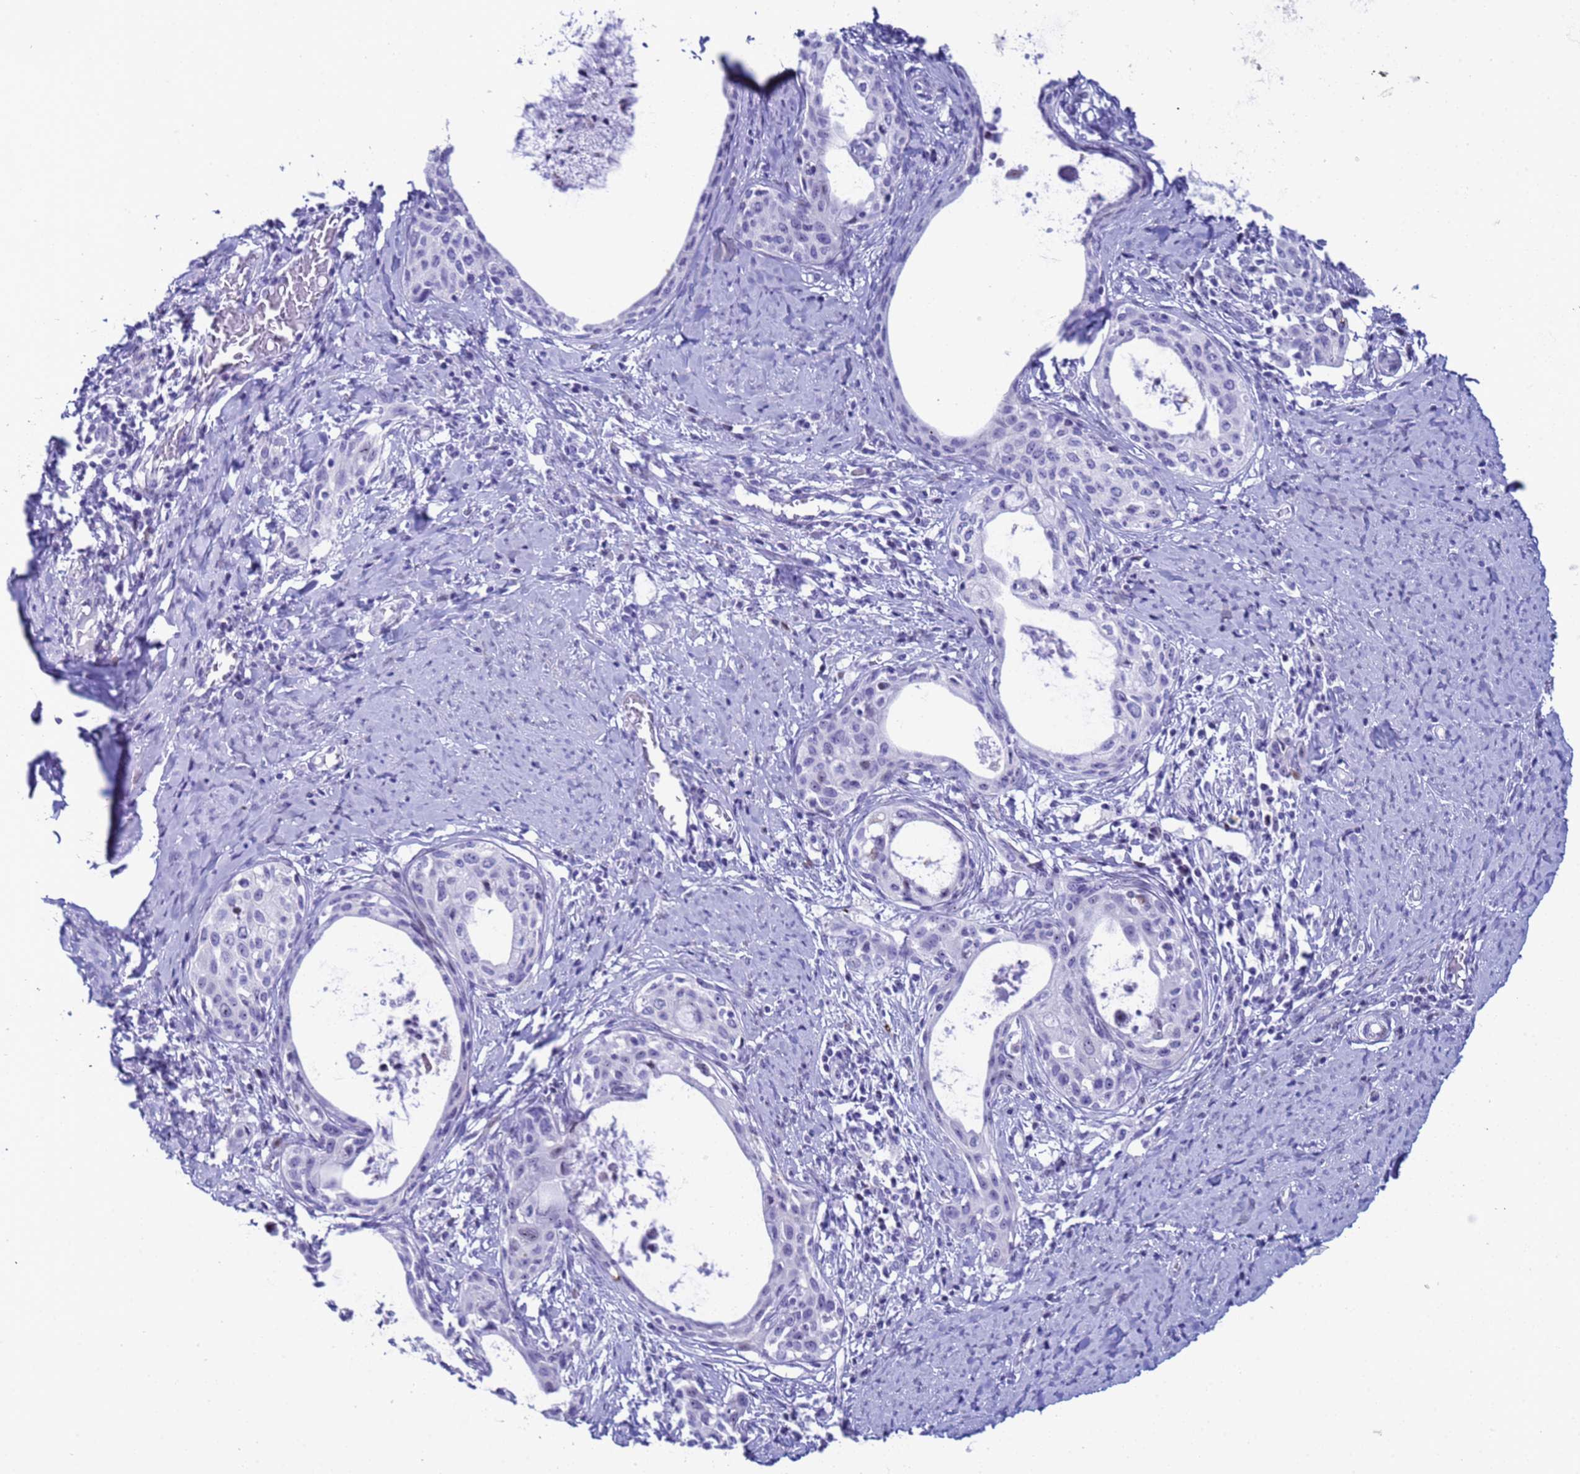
{"staining": {"intensity": "negative", "quantity": "none", "location": "none"}, "tissue": "cervical cancer", "cell_type": "Tumor cells", "image_type": "cancer", "snomed": [{"axis": "morphology", "description": "Squamous cell carcinoma, NOS"}, {"axis": "morphology", "description": "Adenocarcinoma, NOS"}, {"axis": "topography", "description": "Cervix"}], "caption": "A histopathology image of cervical cancer stained for a protein demonstrates no brown staining in tumor cells.", "gene": "POP5", "patient": {"sex": "female", "age": 52}}